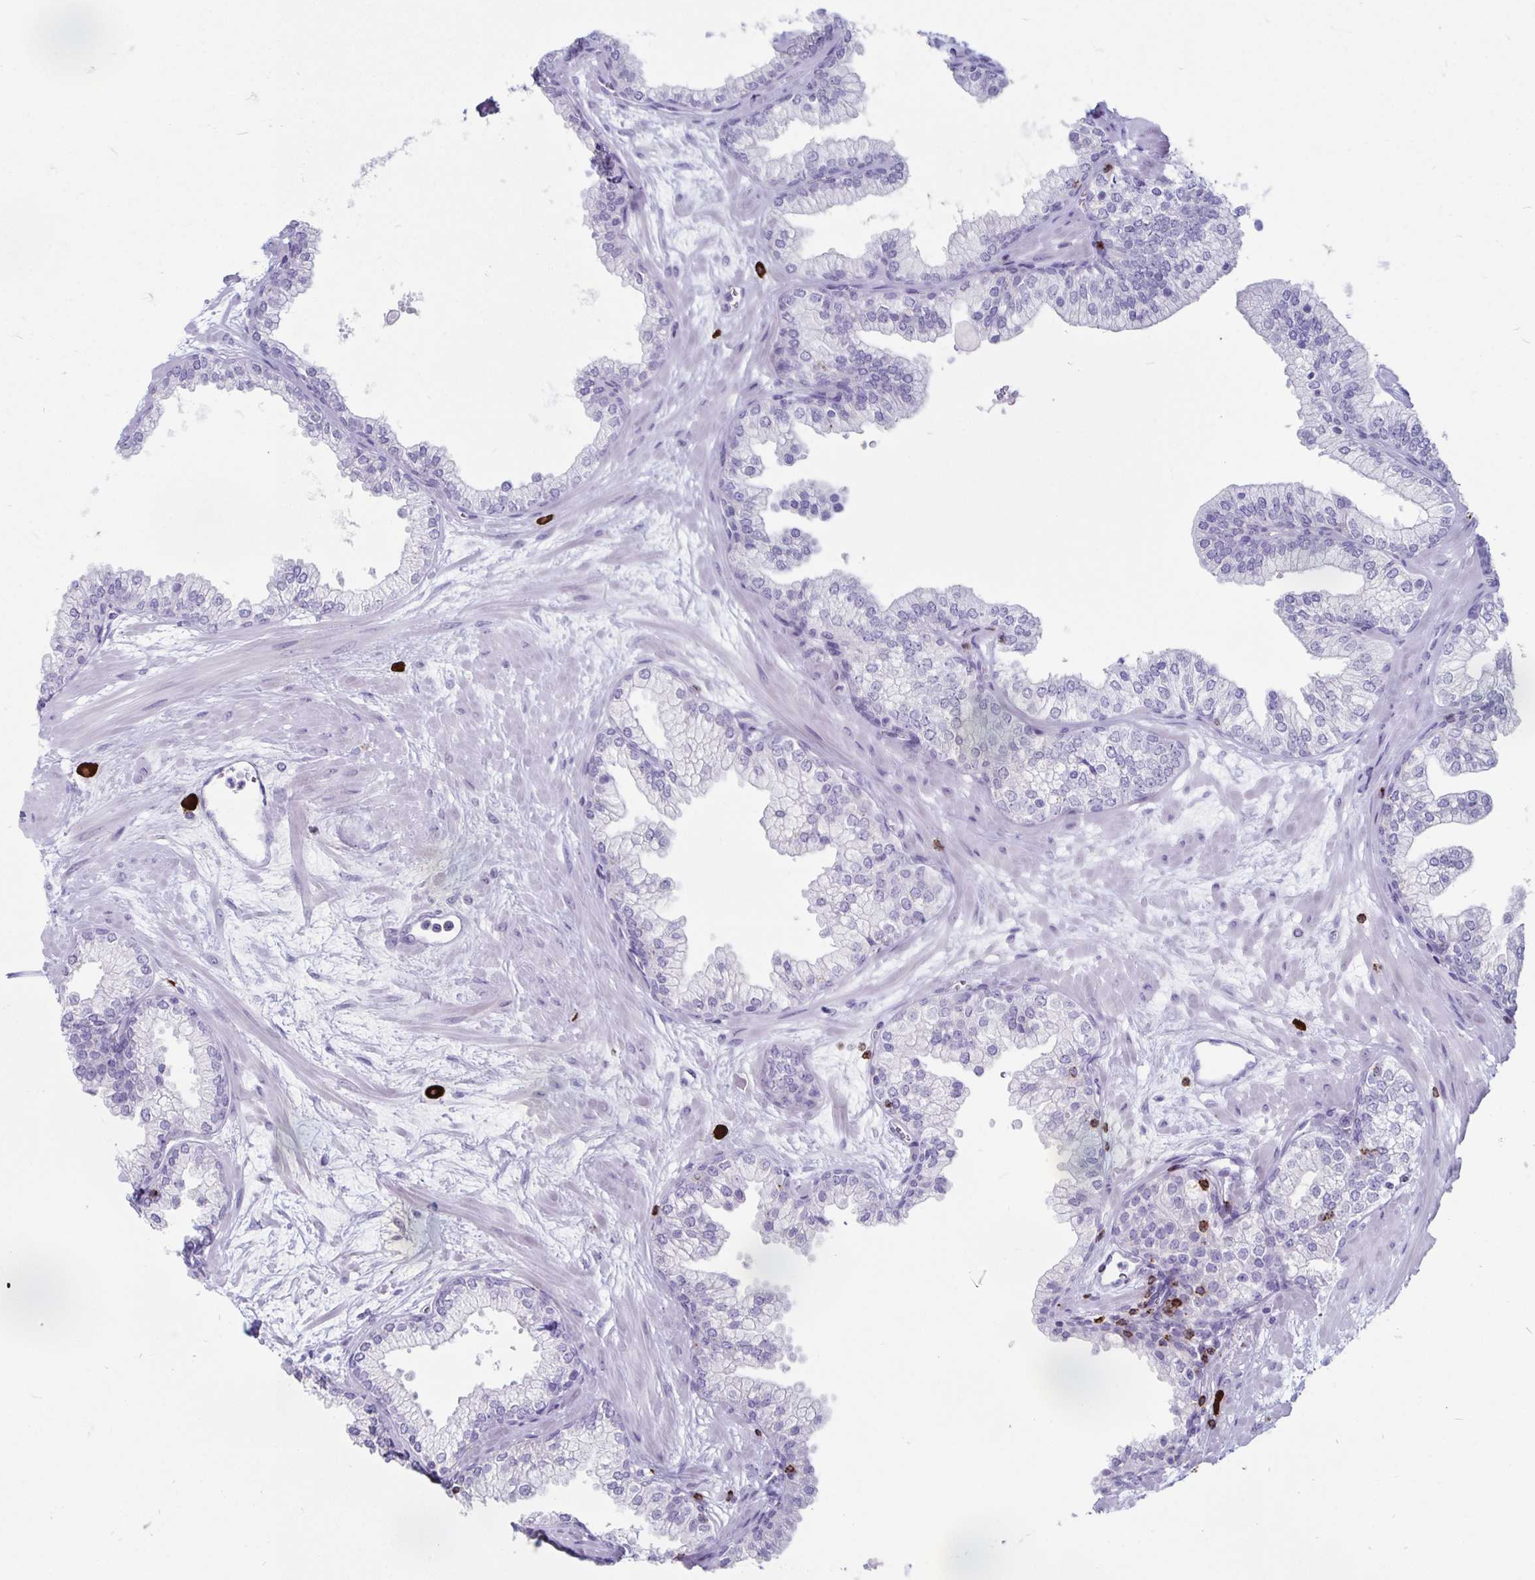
{"staining": {"intensity": "negative", "quantity": "none", "location": "none"}, "tissue": "prostate", "cell_type": "Glandular cells", "image_type": "normal", "snomed": [{"axis": "morphology", "description": "Normal tissue, NOS"}, {"axis": "topography", "description": "Prostate"}, {"axis": "topography", "description": "Peripheral nerve tissue"}], "caption": "IHC of normal prostate exhibits no positivity in glandular cells.", "gene": "GZMK", "patient": {"sex": "male", "age": 61}}